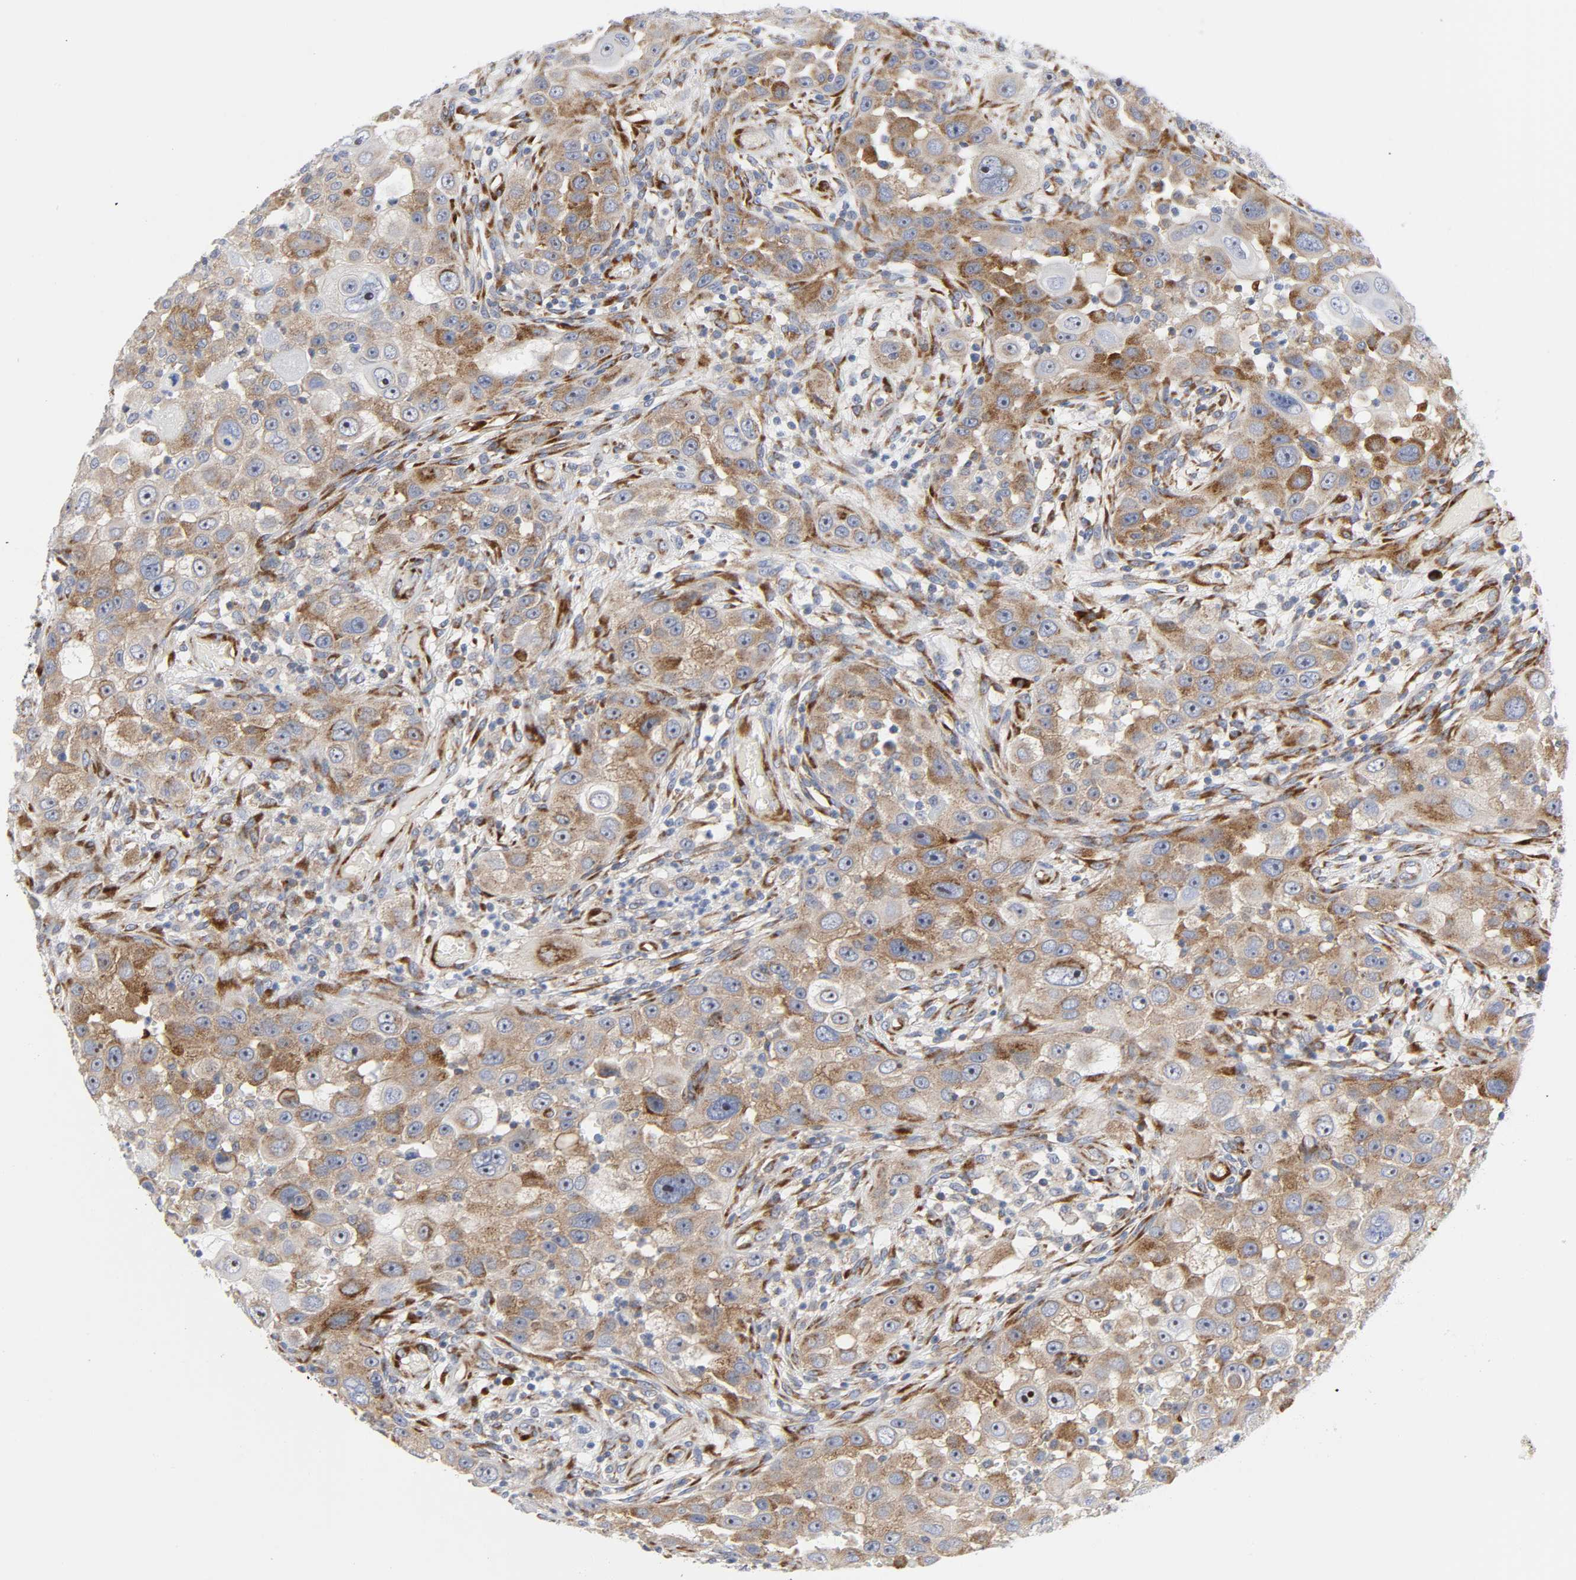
{"staining": {"intensity": "moderate", "quantity": ">75%", "location": "cytoplasmic/membranous"}, "tissue": "head and neck cancer", "cell_type": "Tumor cells", "image_type": "cancer", "snomed": [{"axis": "morphology", "description": "Carcinoma, NOS"}, {"axis": "topography", "description": "Head-Neck"}], "caption": "This is a histology image of immunohistochemistry staining of head and neck cancer (carcinoma), which shows moderate positivity in the cytoplasmic/membranous of tumor cells.", "gene": "REL", "patient": {"sex": "male", "age": 87}}